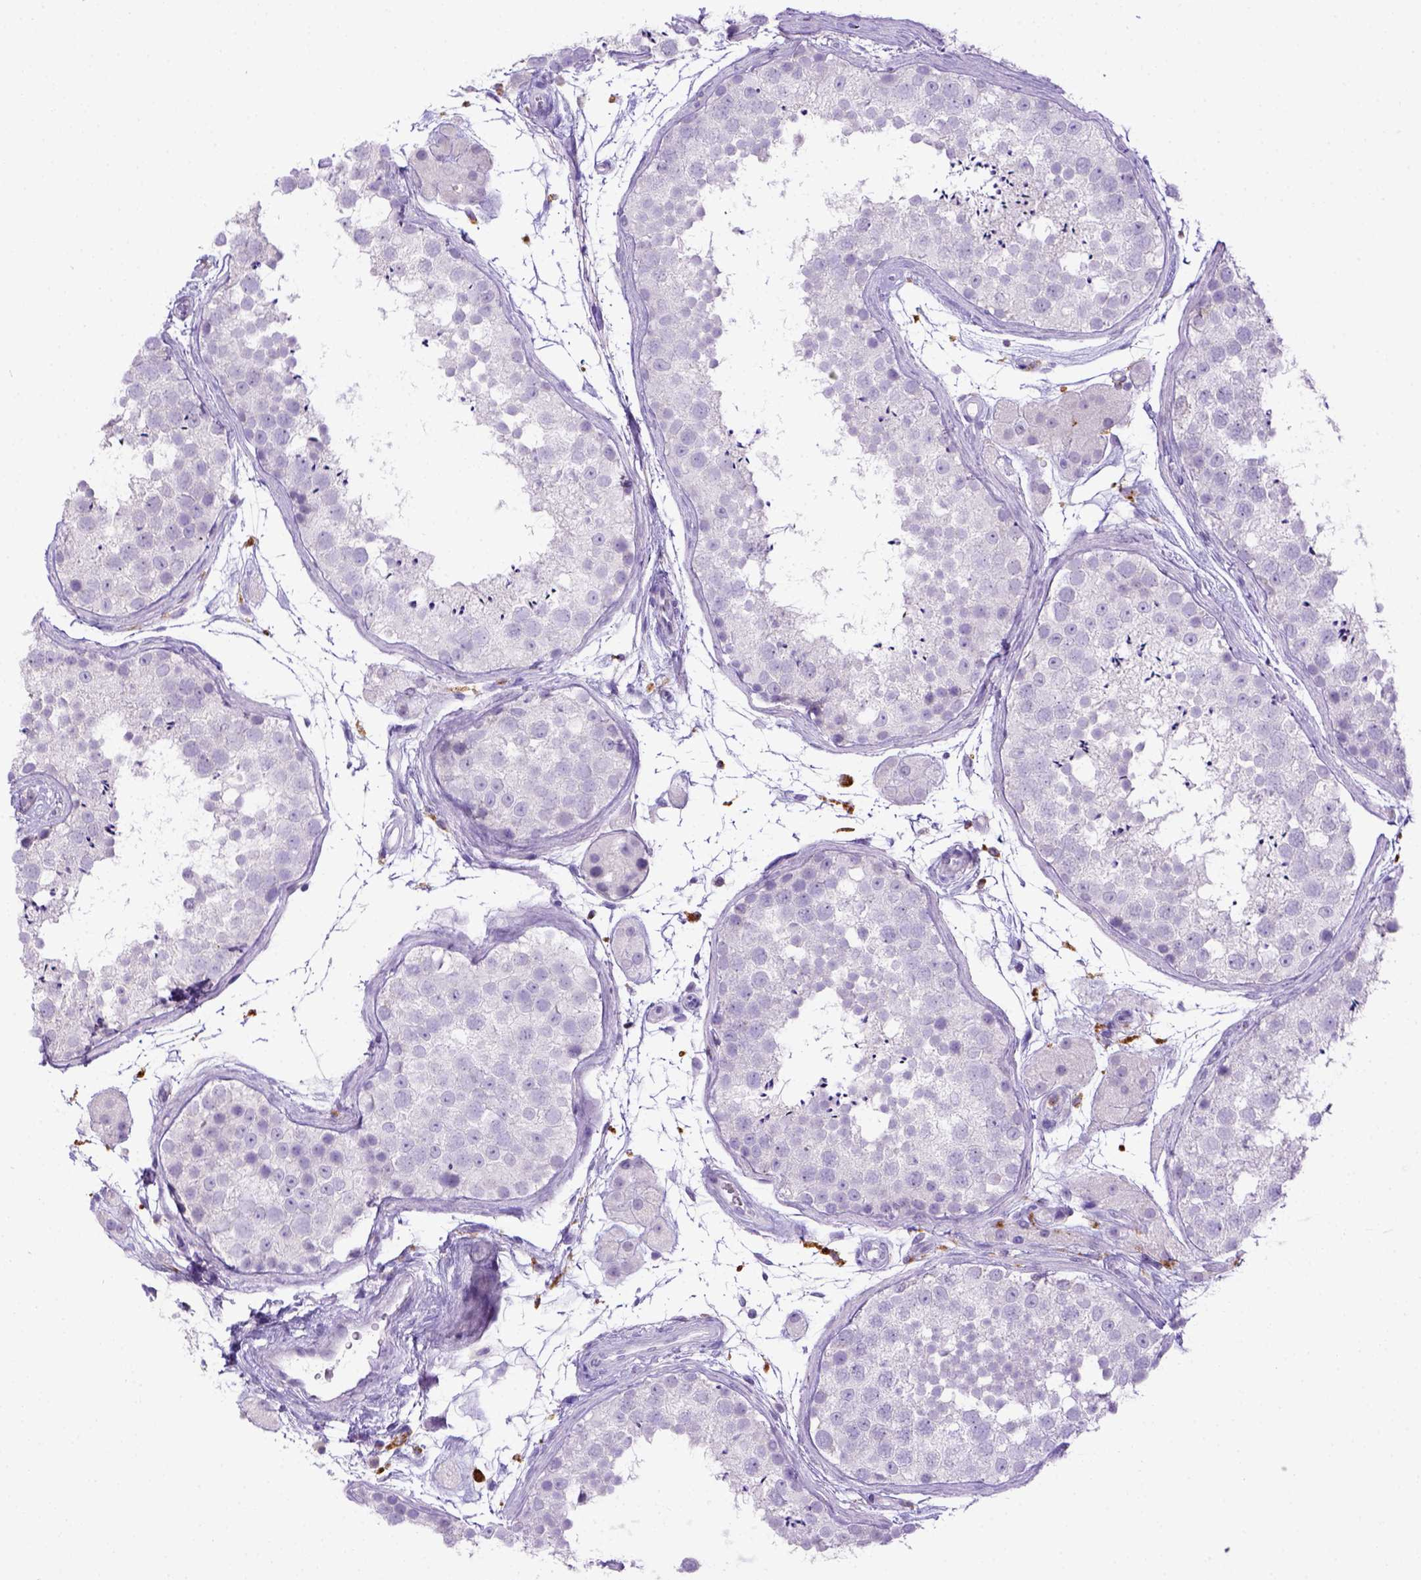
{"staining": {"intensity": "negative", "quantity": "none", "location": "none"}, "tissue": "testis", "cell_type": "Cells in seminiferous ducts", "image_type": "normal", "snomed": [{"axis": "morphology", "description": "Normal tissue, NOS"}, {"axis": "topography", "description": "Testis"}], "caption": "This is a image of immunohistochemistry (IHC) staining of unremarkable testis, which shows no expression in cells in seminiferous ducts. (IHC, brightfield microscopy, high magnification).", "gene": "CD68", "patient": {"sex": "male", "age": 41}}